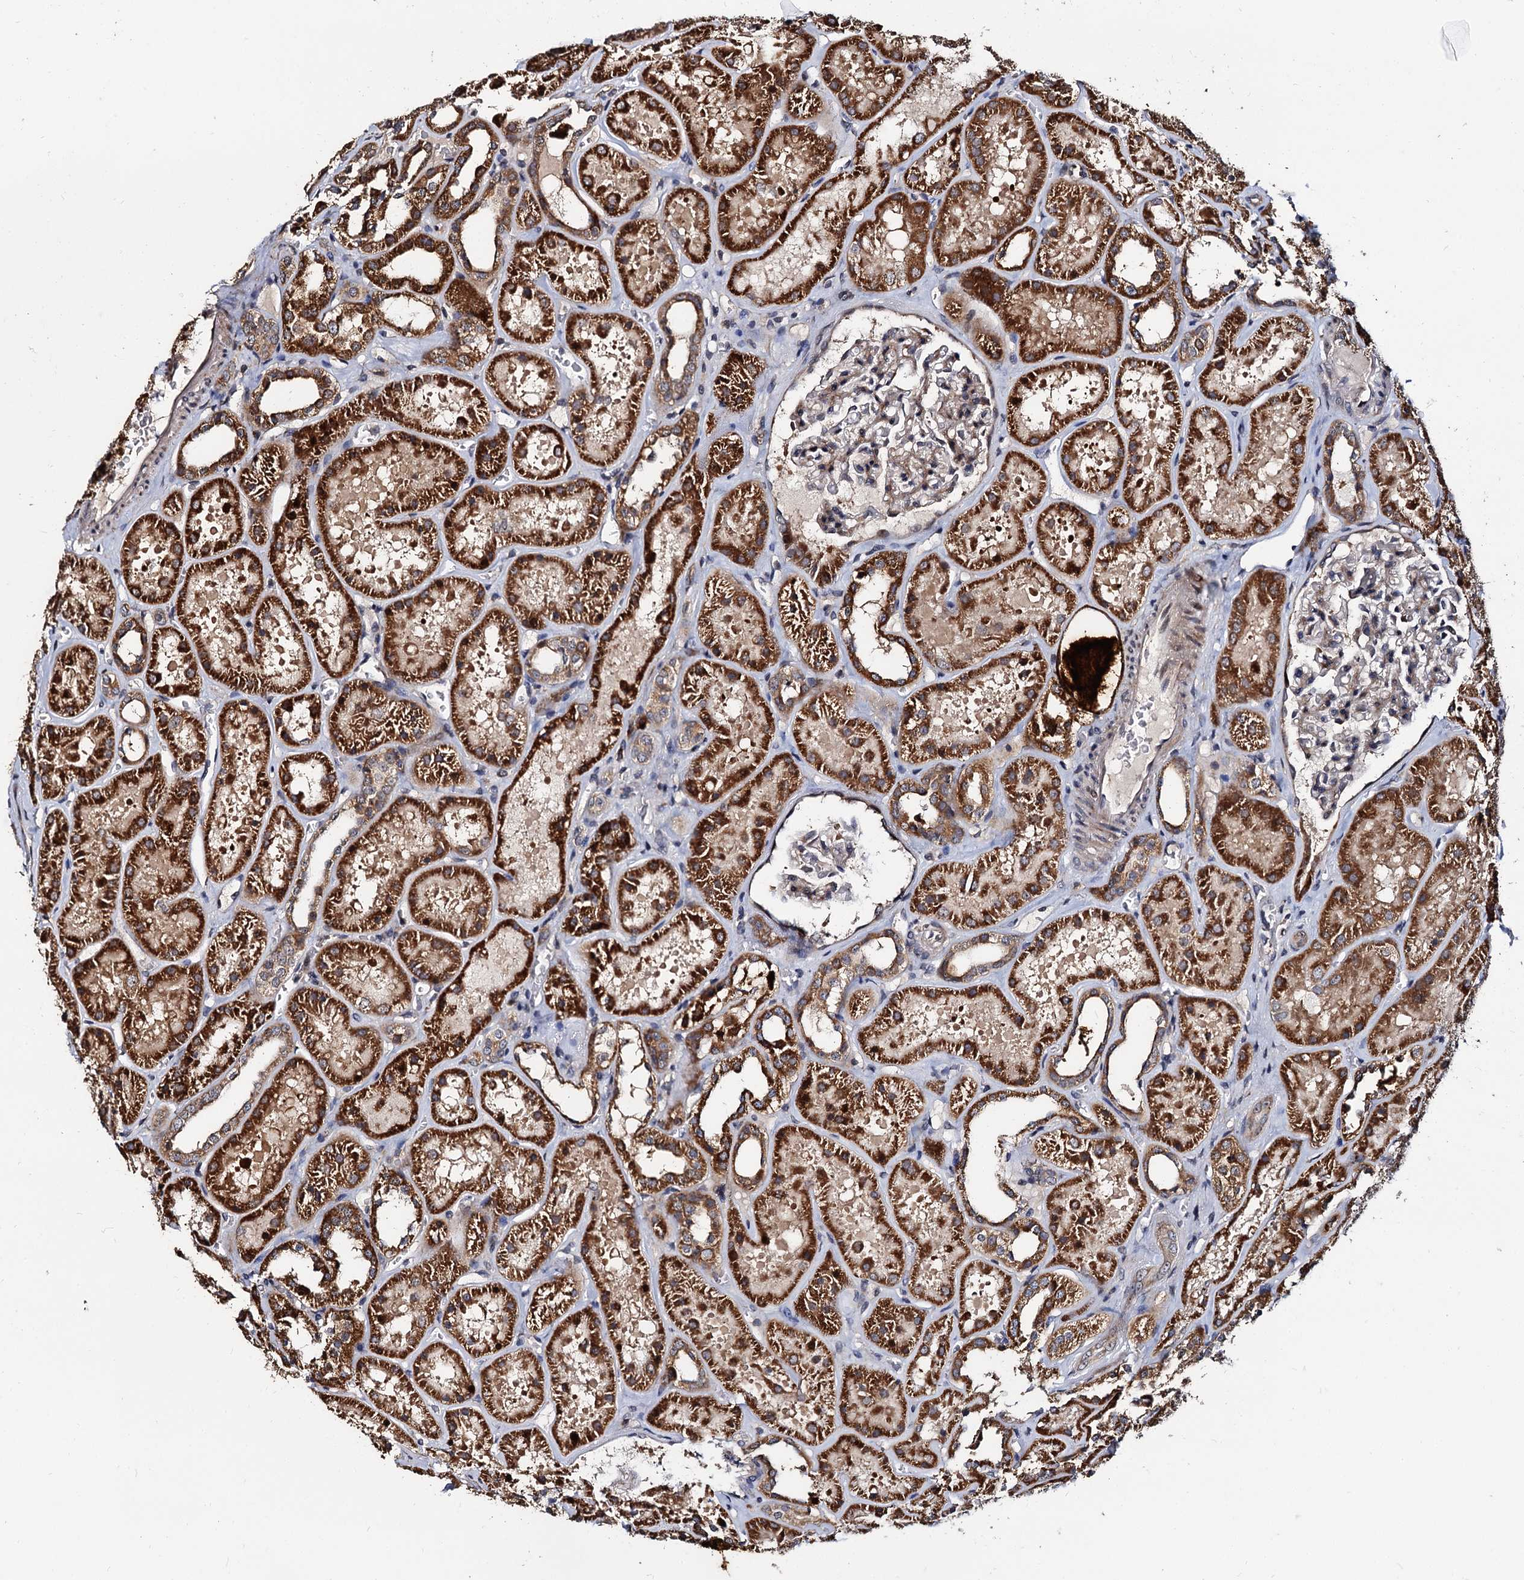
{"staining": {"intensity": "moderate", "quantity": "<25%", "location": "cytoplasmic/membranous"}, "tissue": "kidney", "cell_type": "Cells in glomeruli", "image_type": "normal", "snomed": [{"axis": "morphology", "description": "Normal tissue, NOS"}, {"axis": "topography", "description": "Kidney"}], "caption": "Moderate cytoplasmic/membranous positivity for a protein is seen in approximately <25% of cells in glomeruli of benign kidney using immunohistochemistry (IHC).", "gene": "WWC3", "patient": {"sex": "female", "age": 41}}